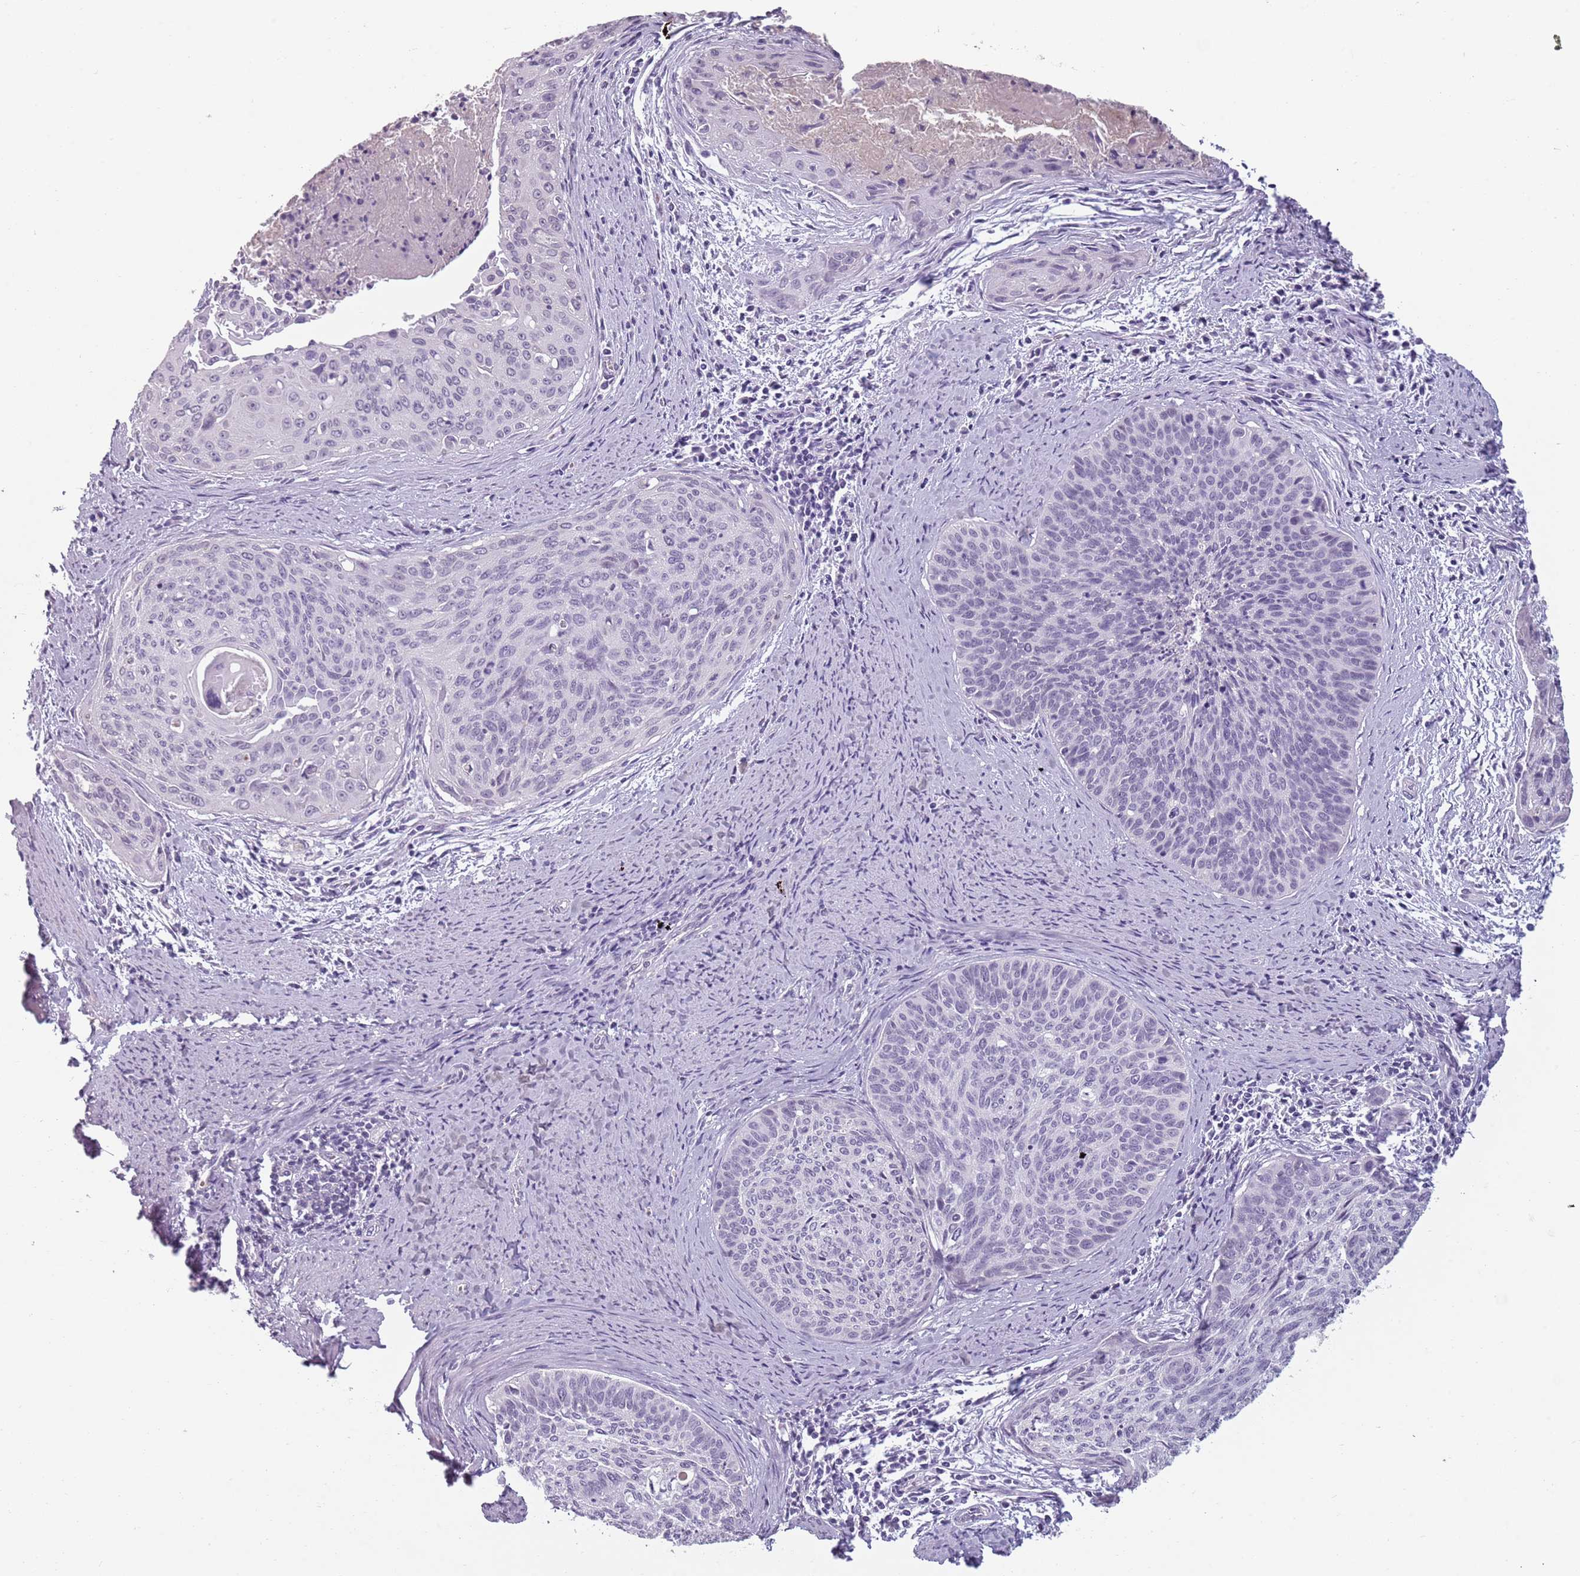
{"staining": {"intensity": "negative", "quantity": "none", "location": "none"}, "tissue": "cervical cancer", "cell_type": "Tumor cells", "image_type": "cancer", "snomed": [{"axis": "morphology", "description": "Squamous cell carcinoma, NOS"}, {"axis": "topography", "description": "Cervix"}], "caption": "Cervical cancer (squamous cell carcinoma) stained for a protein using immunohistochemistry displays no expression tumor cells.", "gene": "PIEZO1", "patient": {"sex": "female", "age": 55}}